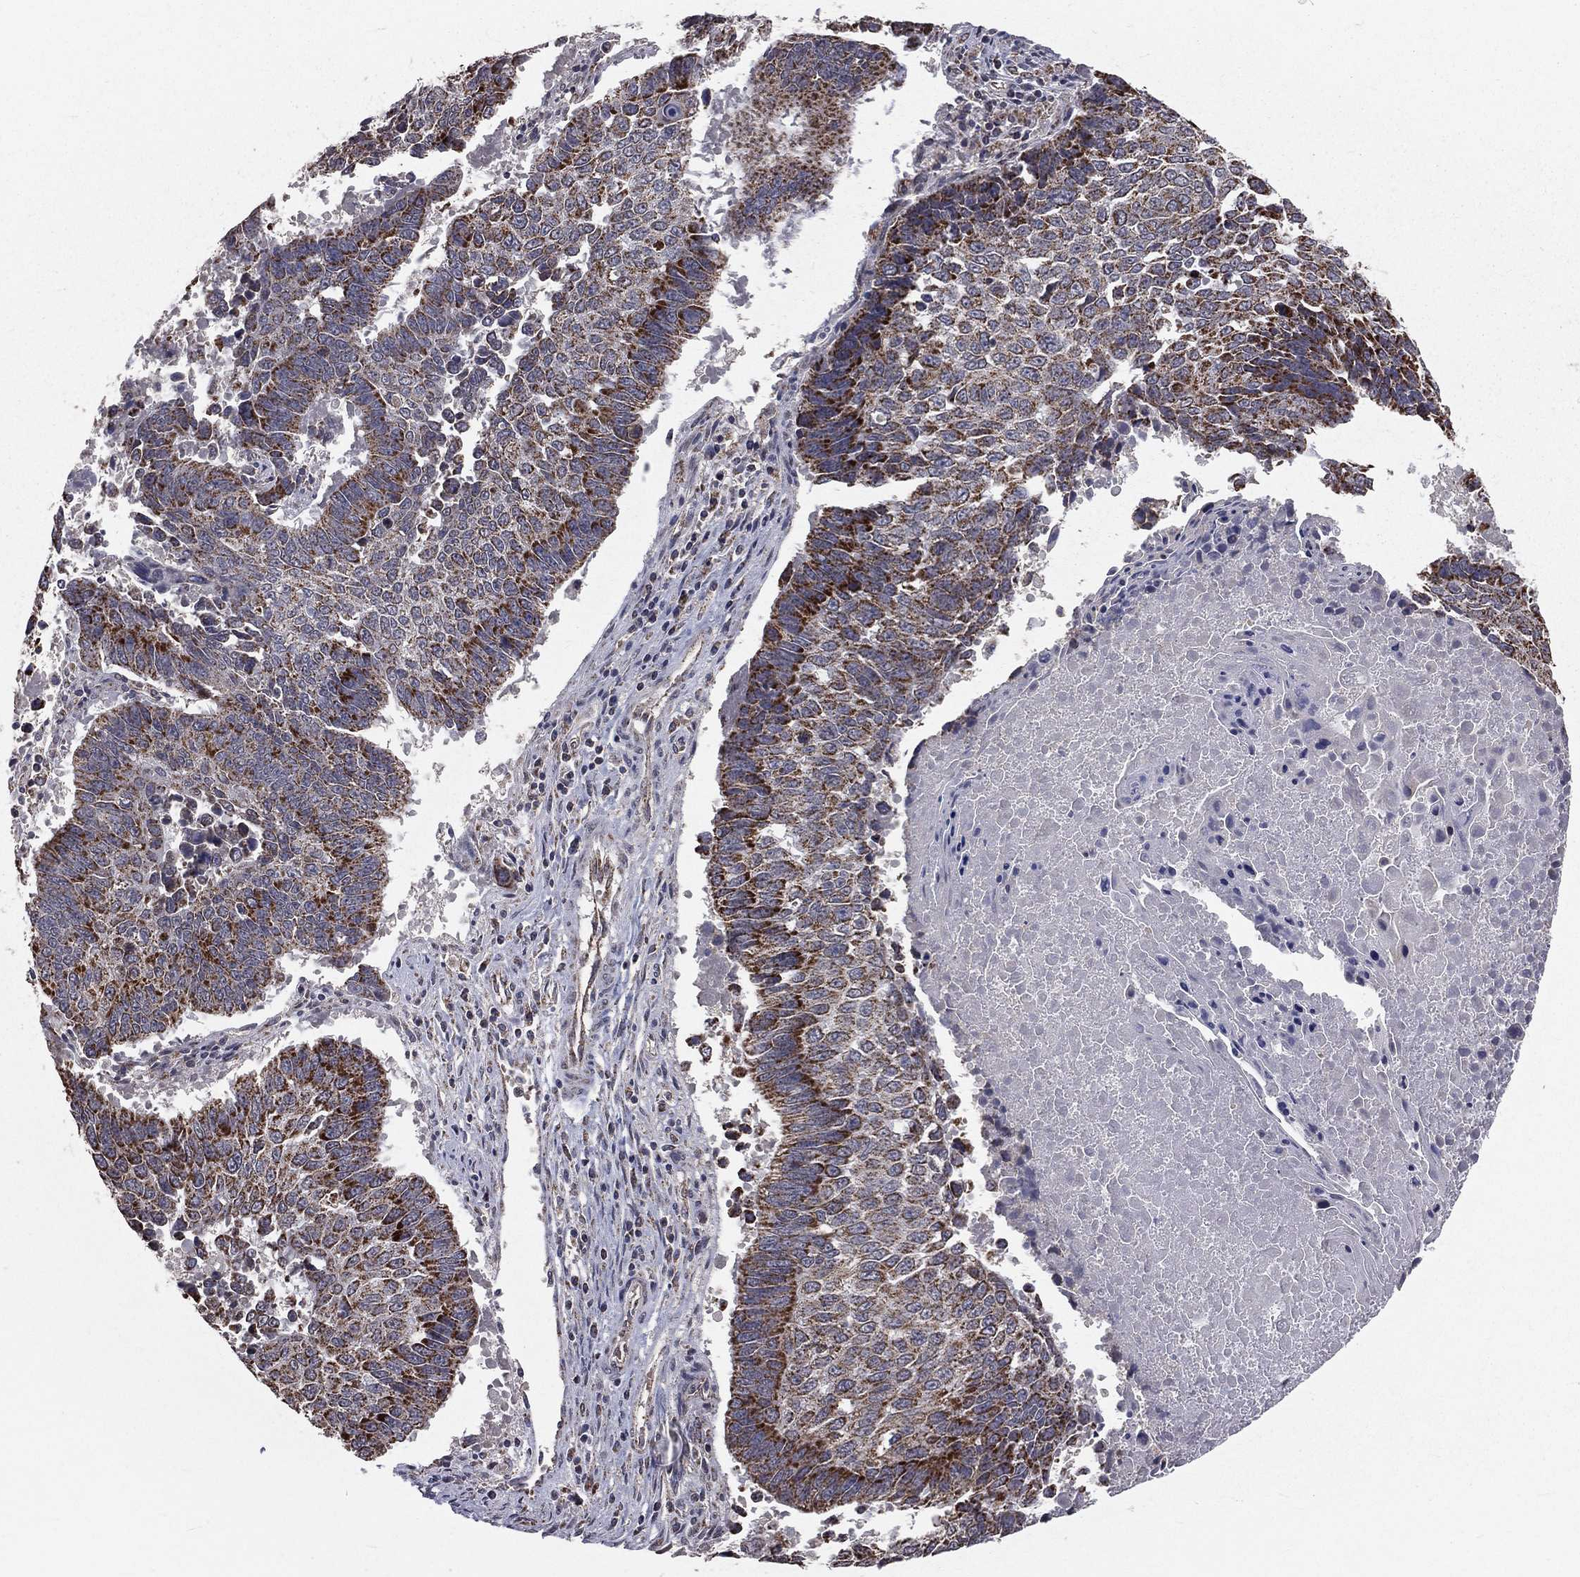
{"staining": {"intensity": "strong", "quantity": ">75%", "location": "cytoplasmic/membranous"}, "tissue": "lung cancer", "cell_type": "Tumor cells", "image_type": "cancer", "snomed": [{"axis": "morphology", "description": "Squamous cell carcinoma, NOS"}, {"axis": "topography", "description": "Lung"}], "caption": "Immunohistochemical staining of lung cancer exhibits strong cytoplasmic/membranous protein positivity in about >75% of tumor cells. Using DAB (3,3'-diaminobenzidine) (brown) and hematoxylin (blue) stains, captured at high magnification using brightfield microscopy.", "gene": "MRPL46", "patient": {"sex": "male", "age": 73}}